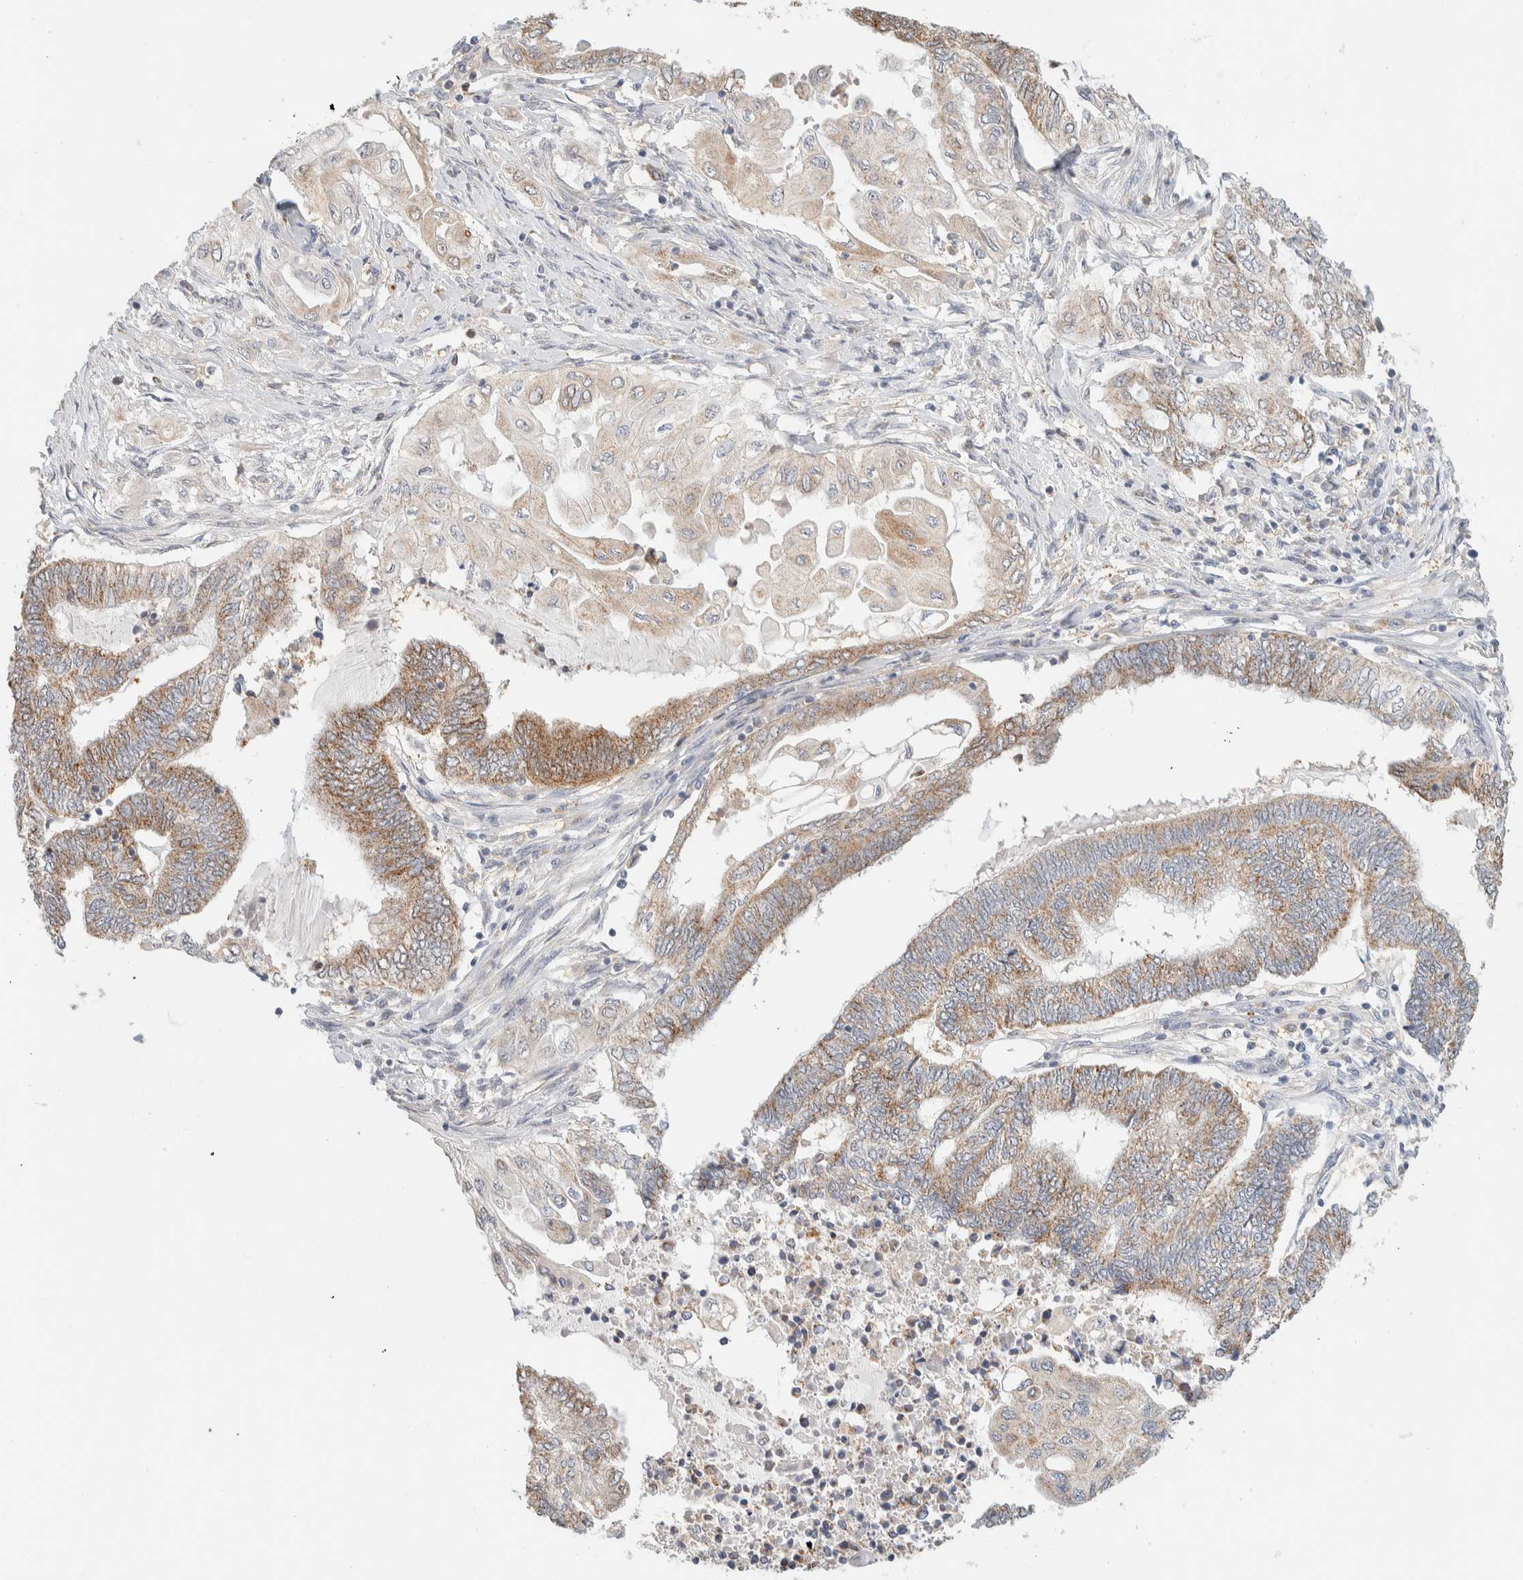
{"staining": {"intensity": "moderate", "quantity": ">75%", "location": "cytoplasmic/membranous"}, "tissue": "endometrial cancer", "cell_type": "Tumor cells", "image_type": "cancer", "snomed": [{"axis": "morphology", "description": "Adenocarcinoma, NOS"}, {"axis": "topography", "description": "Uterus"}, {"axis": "topography", "description": "Endometrium"}], "caption": "Protein expression by immunohistochemistry (IHC) reveals moderate cytoplasmic/membranous expression in approximately >75% of tumor cells in endometrial cancer (adenocarcinoma).", "gene": "HDHD3", "patient": {"sex": "female", "age": 70}}